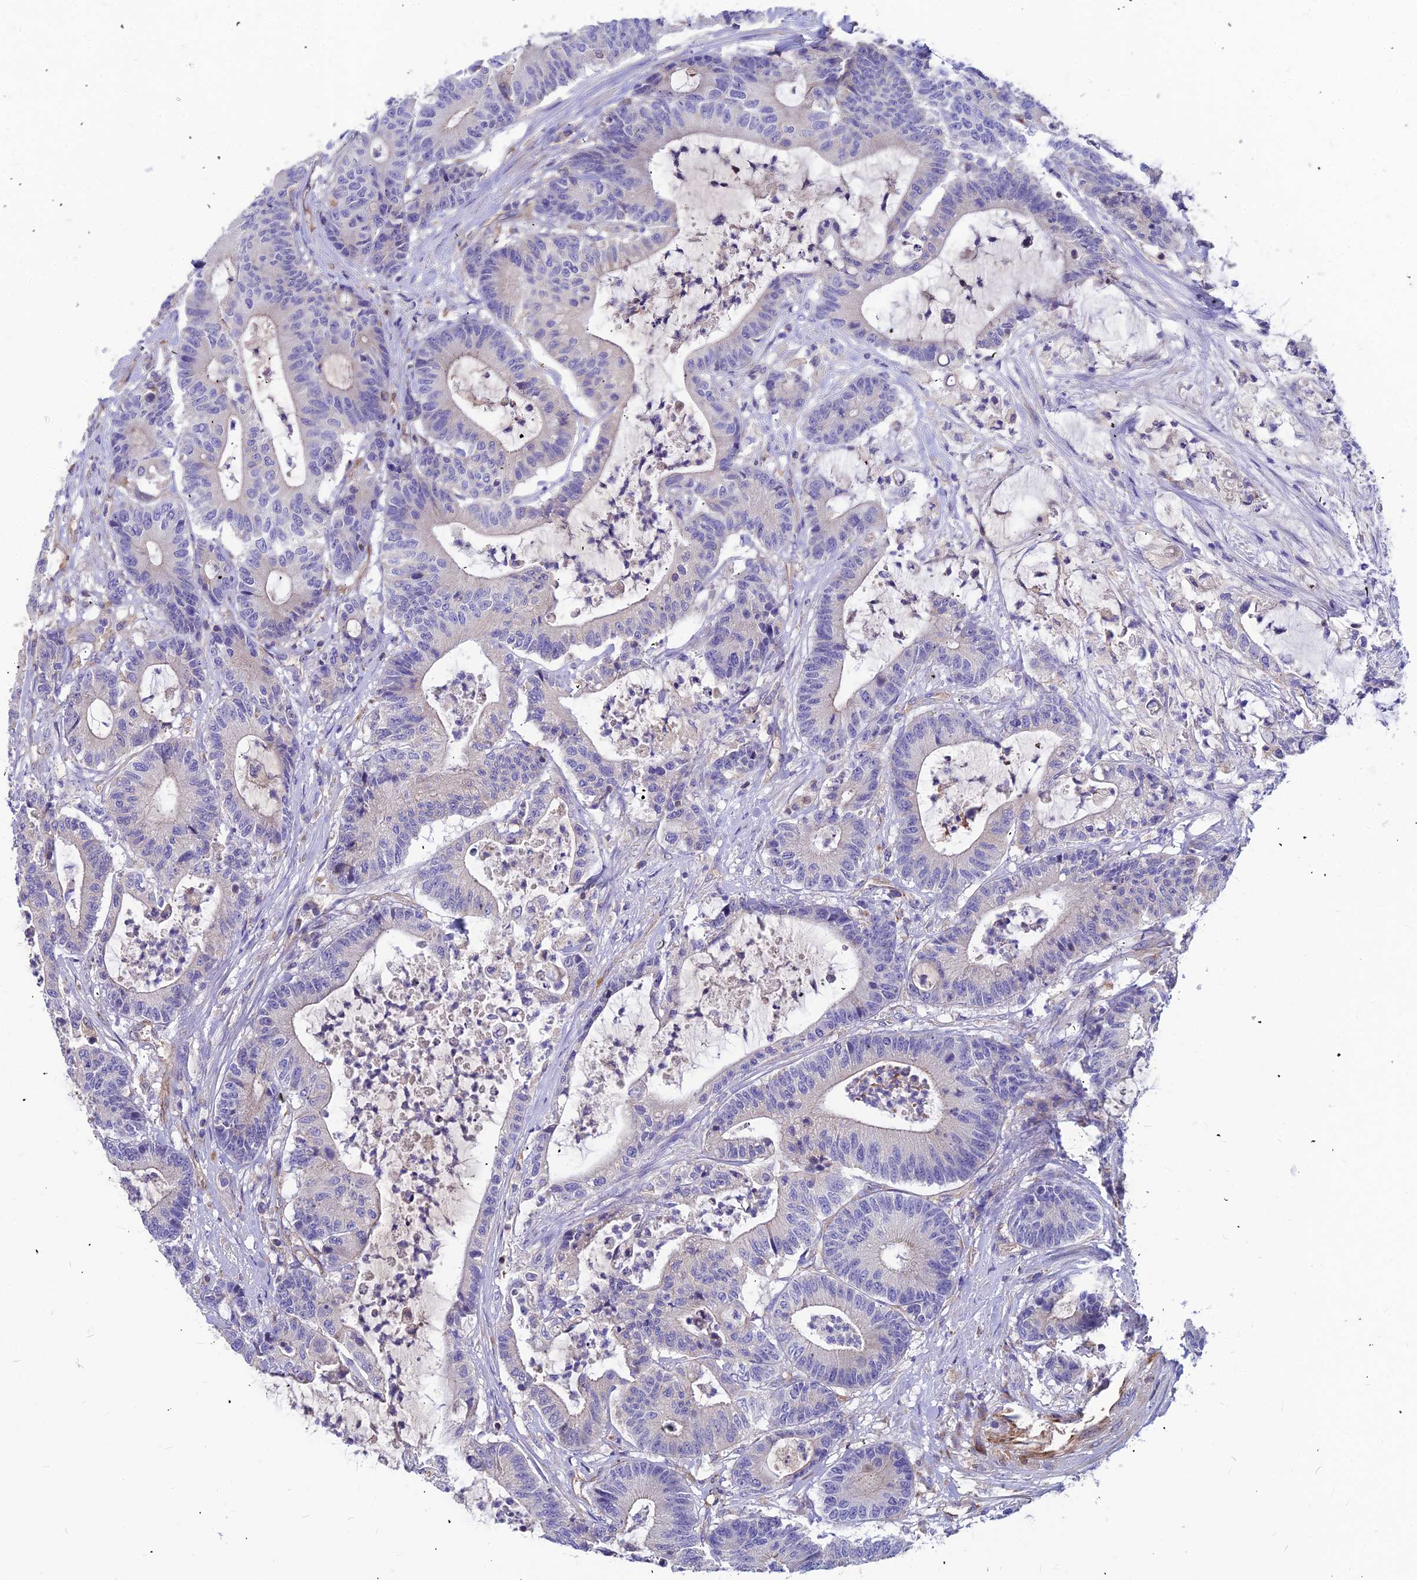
{"staining": {"intensity": "negative", "quantity": "none", "location": "none"}, "tissue": "colorectal cancer", "cell_type": "Tumor cells", "image_type": "cancer", "snomed": [{"axis": "morphology", "description": "Adenocarcinoma, NOS"}, {"axis": "topography", "description": "Colon"}], "caption": "An image of human colorectal adenocarcinoma is negative for staining in tumor cells.", "gene": "ASPHD1", "patient": {"sex": "female", "age": 84}}